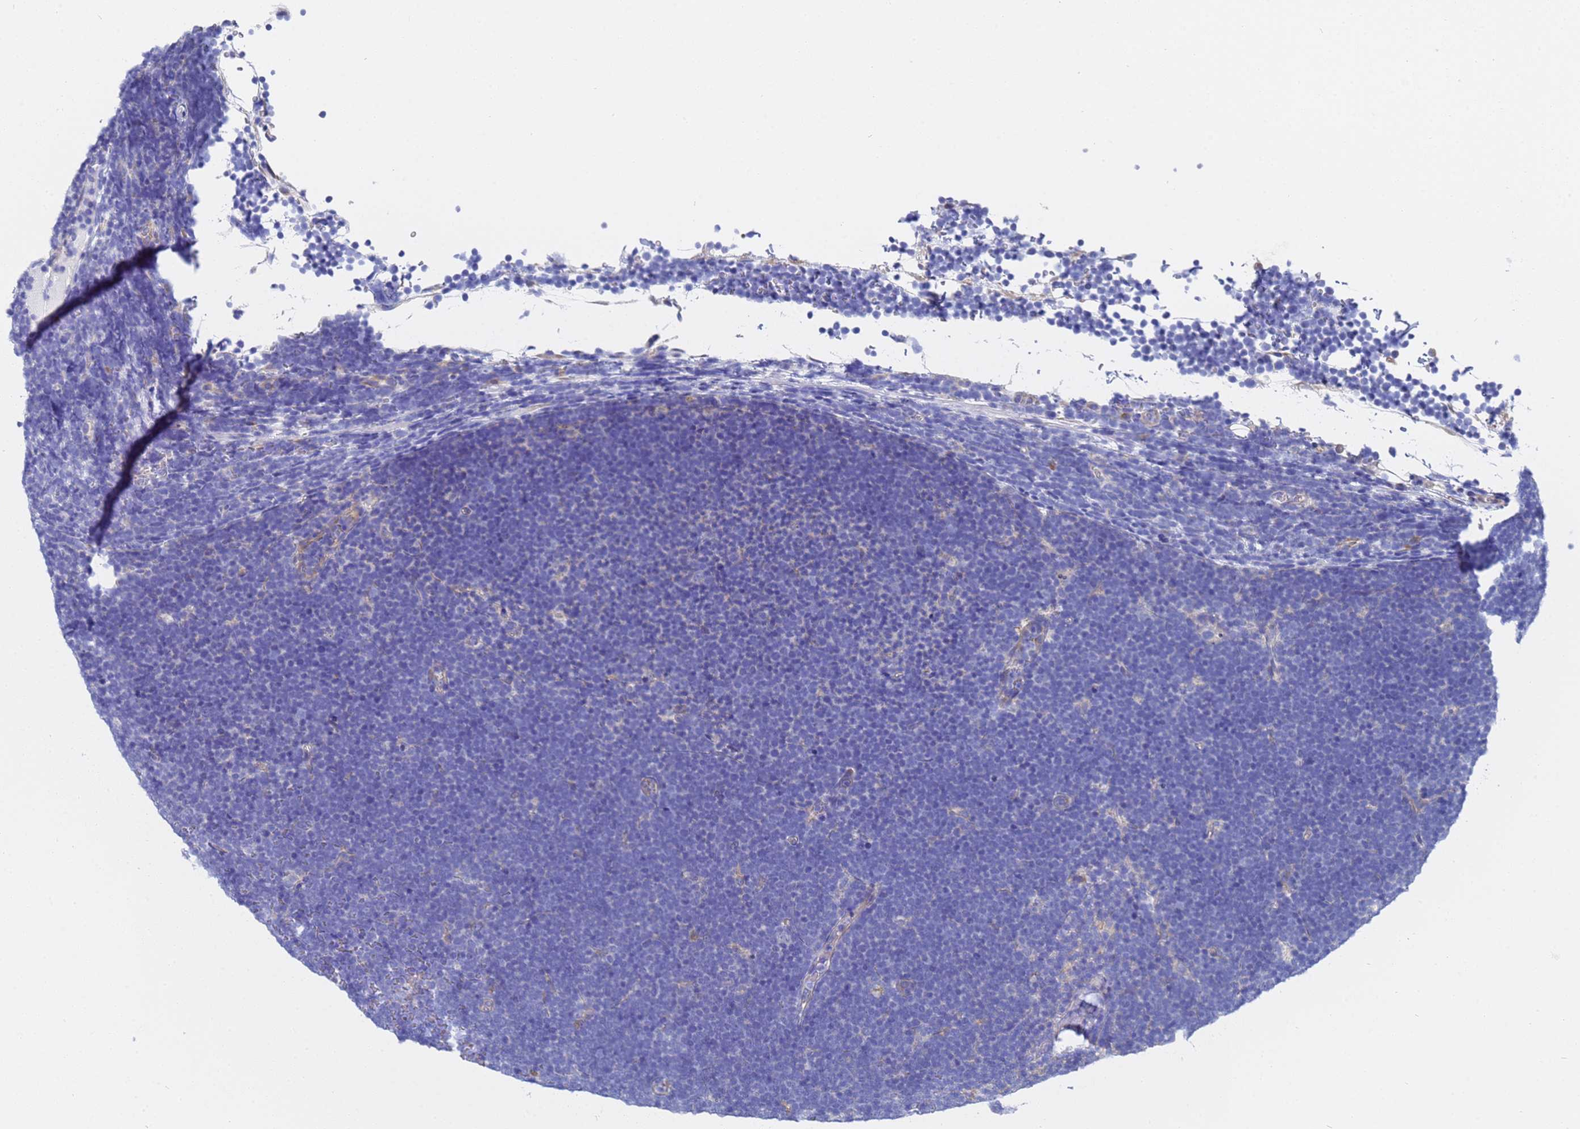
{"staining": {"intensity": "negative", "quantity": "none", "location": "none"}, "tissue": "lymphoma", "cell_type": "Tumor cells", "image_type": "cancer", "snomed": [{"axis": "morphology", "description": "Malignant lymphoma, non-Hodgkin's type, High grade"}, {"axis": "topography", "description": "Lymph node"}], "caption": "Immunohistochemistry micrograph of neoplastic tissue: lymphoma stained with DAB reveals no significant protein expression in tumor cells.", "gene": "TM4SF4", "patient": {"sex": "male", "age": 13}}